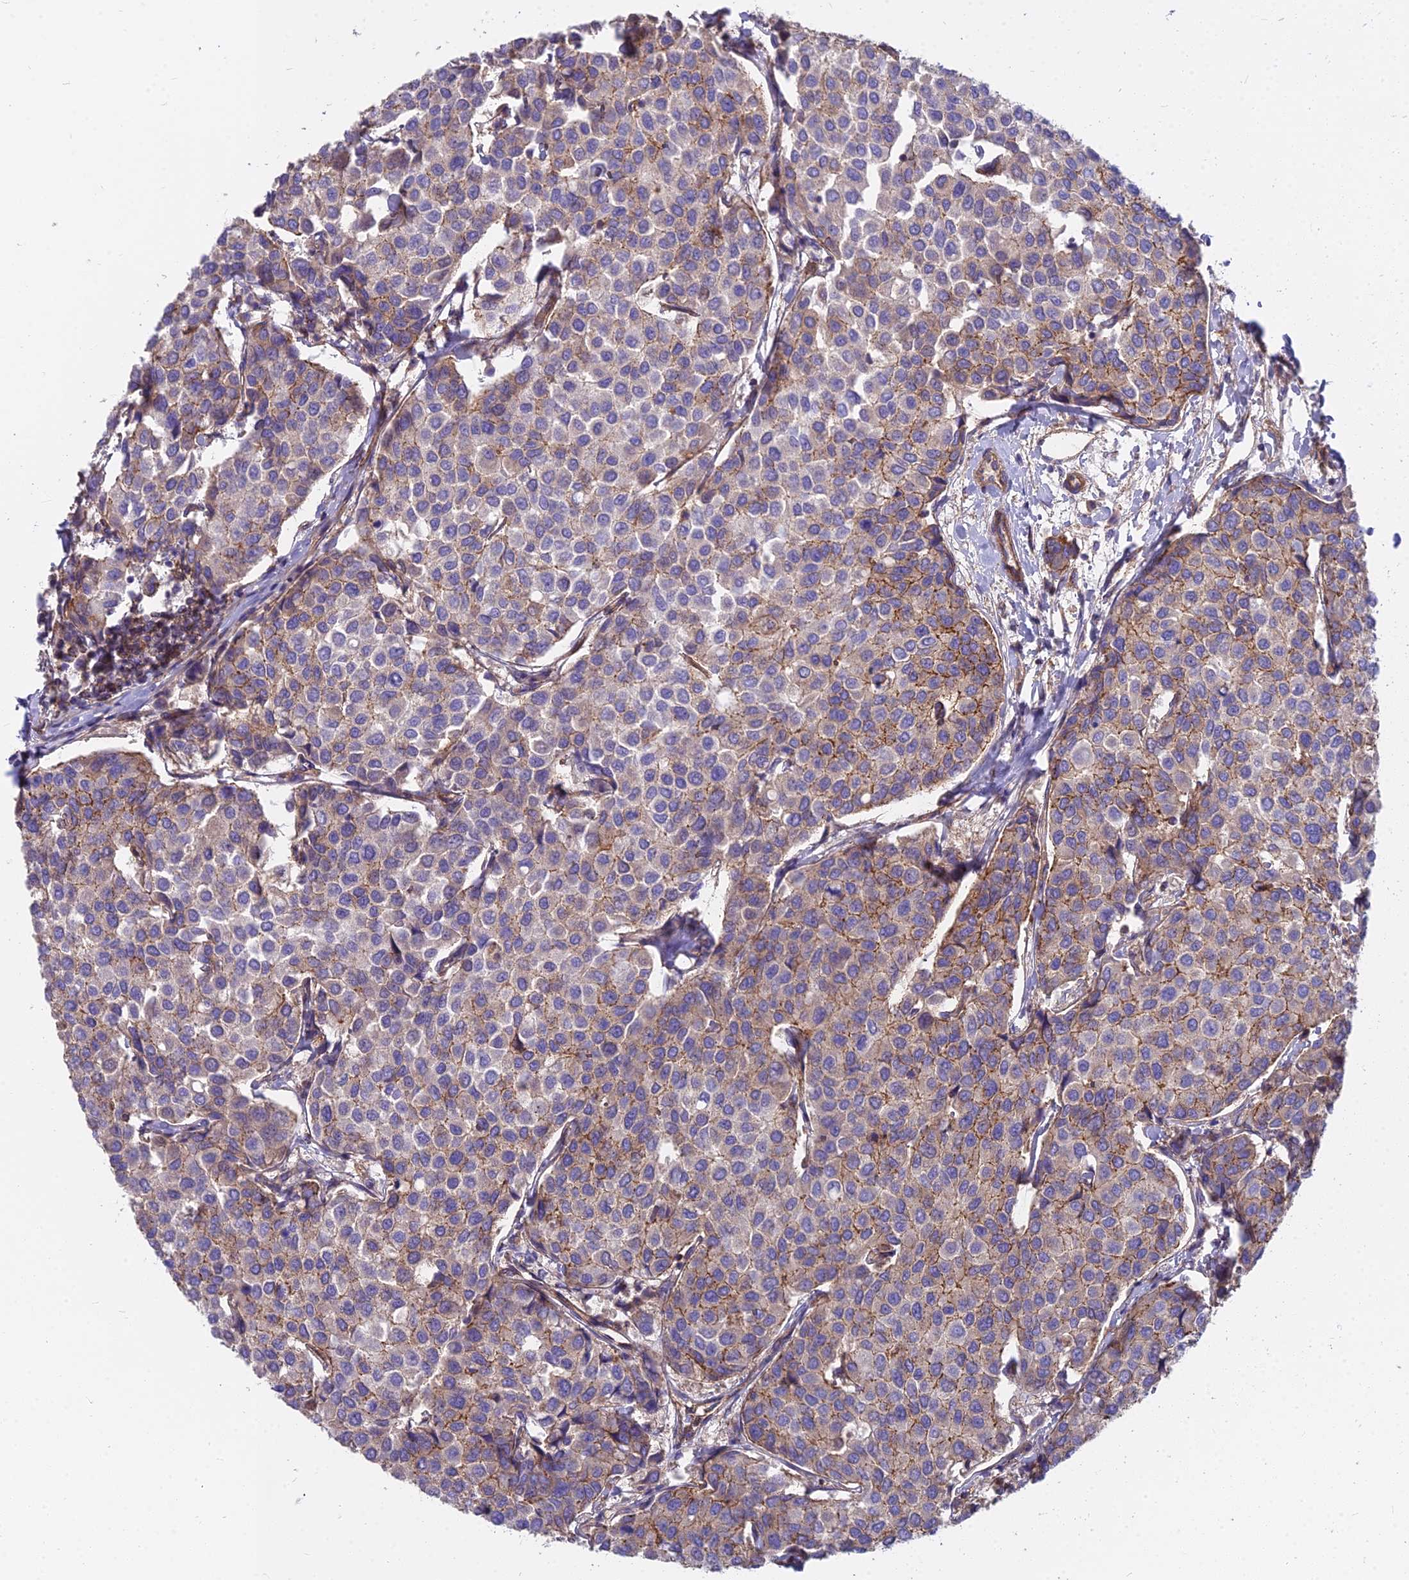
{"staining": {"intensity": "moderate", "quantity": "25%-75%", "location": "cytoplasmic/membranous"}, "tissue": "breast cancer", "cell_type": "Tumor cells", "image_type": "cancer", "snomed": [{"axis": "morphology", "description": "Duct carcinoma"}, {"axis": "topography", "description": "Breast"}], "caption": "Protein expression analysis of intraductal carcinoma (breast) exhibits moderate cytoplasmic/membranous staining in about 25%-75% of tumor cells. (brown staining indicates protein expression, while blue staining denotes nuclei).", "gene": "FRMPD1", "patient": {"sex": "female", "age": 55}}